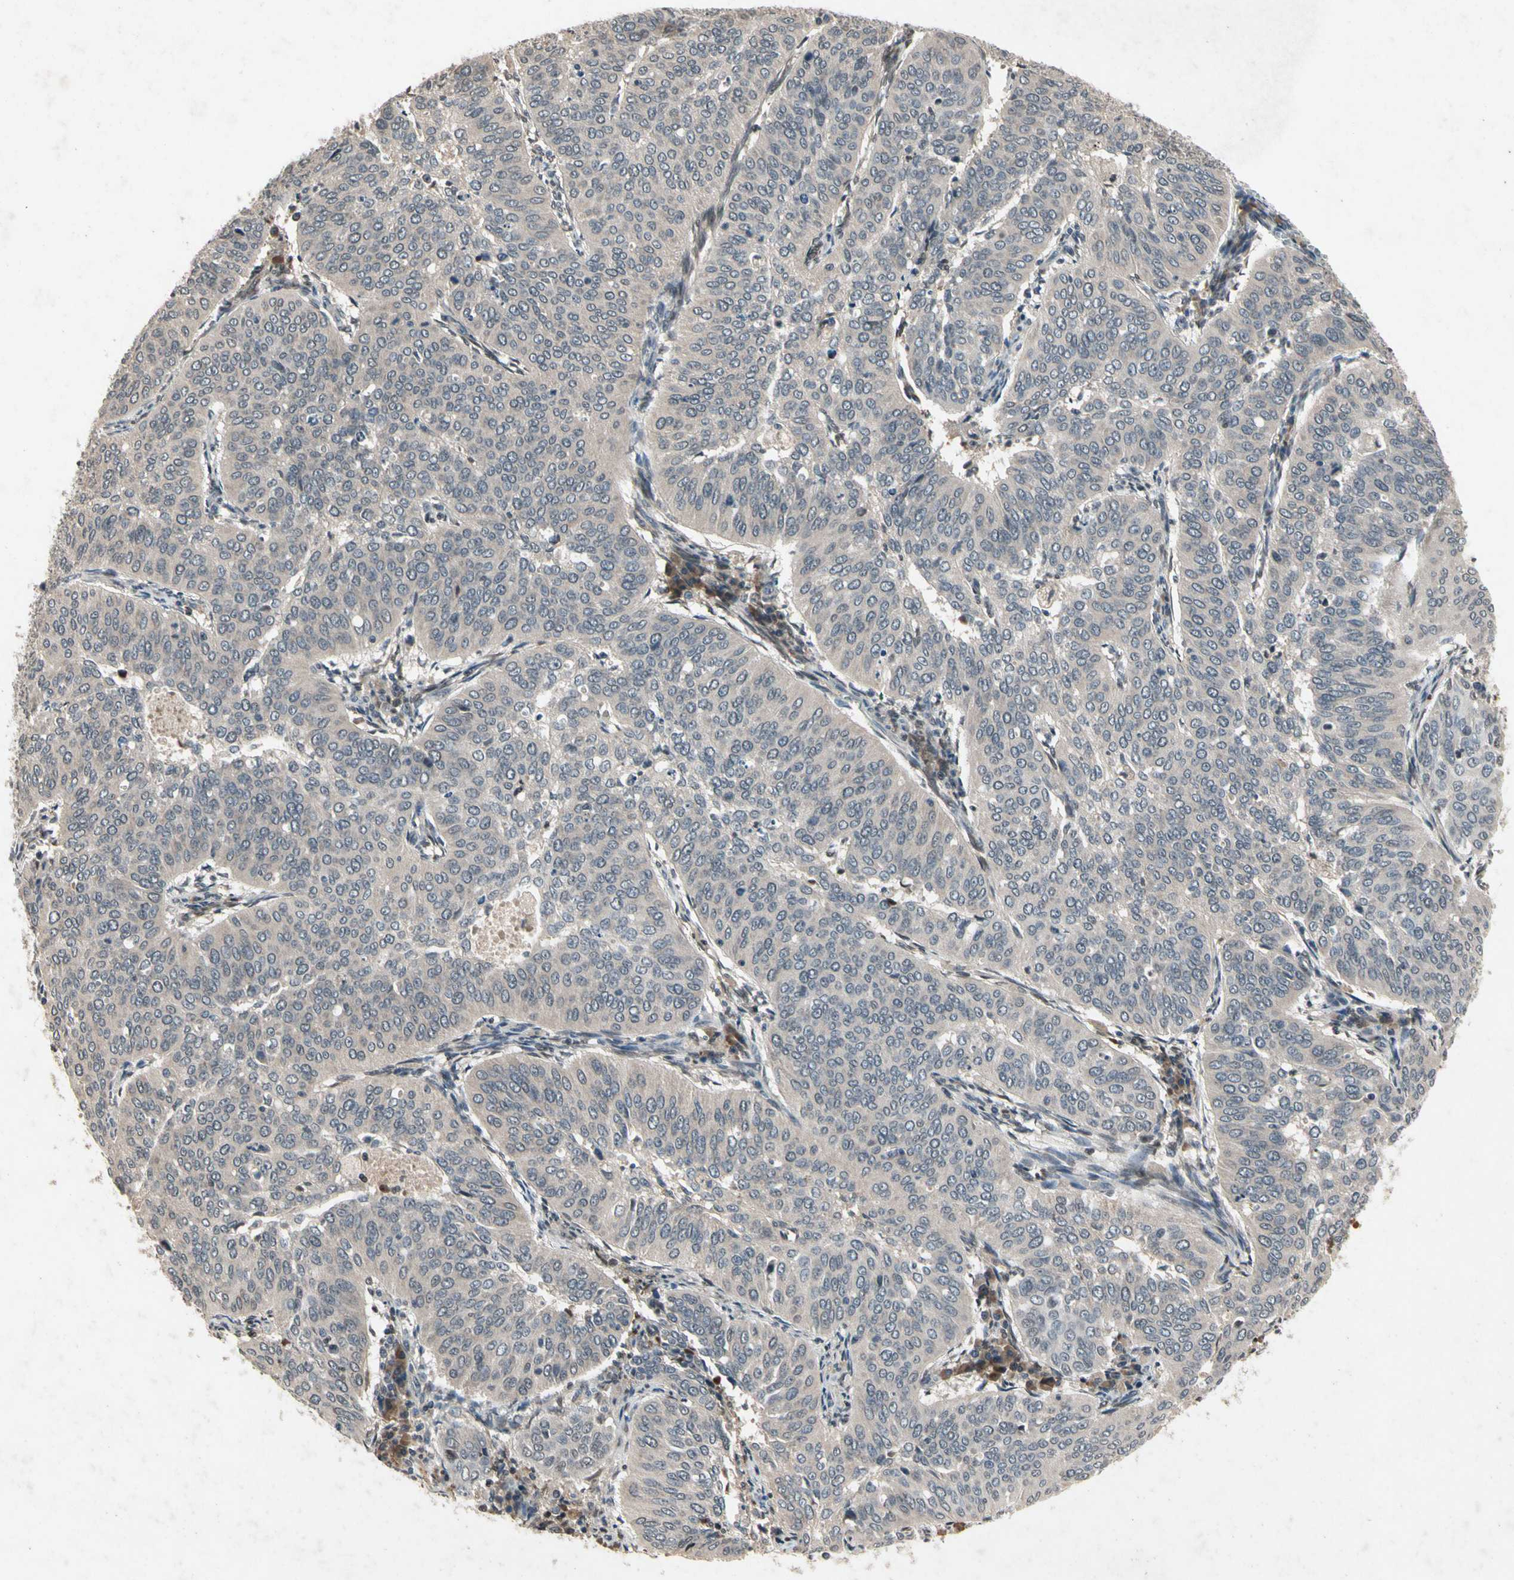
{"staining": {"intensity": "weak", "quantity": ">75%", "location": "cytoplasmic/membranous"}, "tissue": "cervical cancer", "cell_type": "Tumor cells", "image_type": "cancer", "snomed": [{"axis": "morphology", "description": "Normal tissue, NOS"}, {"axis": "morphology", "description": "Squamous cell carcinoma, NOS"}, {"axis": "topography", "description": "Cervix"}], "caption": "Protein analysis of squamous cell carcinoma (cervical) tissue reveals weak cytoplasmic/membranous expression in approximately >75% of tumor cells.", "gene": "DPY19L3", "patient": {"sex": "female", "age": 39}}